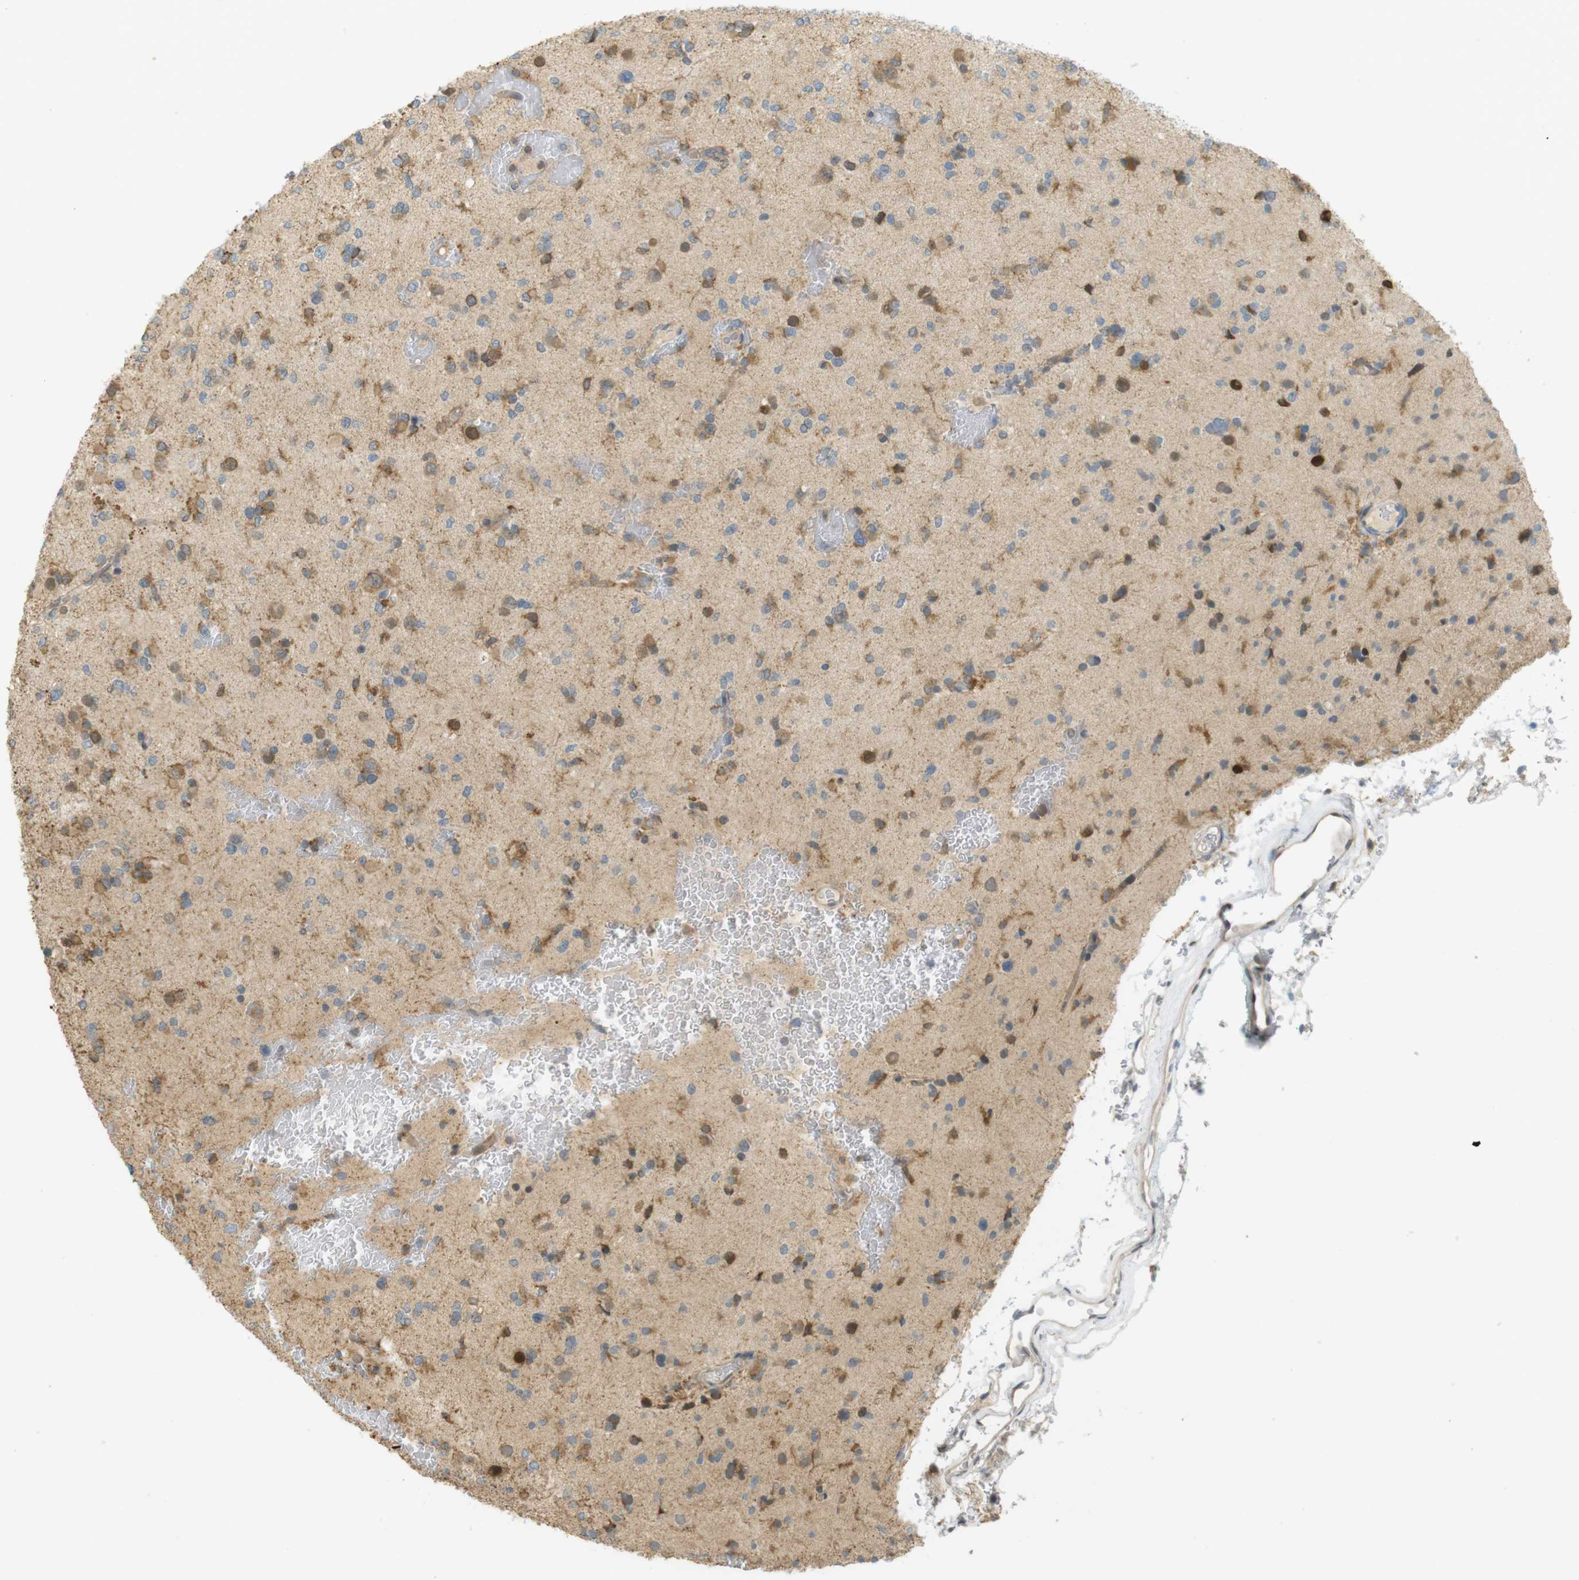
{"staining": {"intensity": "moderate", "quantity": "25%-75%", "location": "cytoplasmic/membranous"}, "tissue": "glioma", "cell_type": "Tumor cells", "image_type": "cancer", "snomed": [{"axis": "morphology", "description": "Glioma, malignant, Low grade"}, {"axis": "topography", "description": "Brain"}], "caption": "The immunohistochemical stain highlights moderate cytoplasmic/membranous positivity in tumor cells of low-grade glioma (malignant) tissue. (DAB (3,3'-diaminobenzidine) = brown stain, brightfield microscopy at high magnification).", "gene": "CLRN3", "patient": {"sex": "female", "age": 22}}